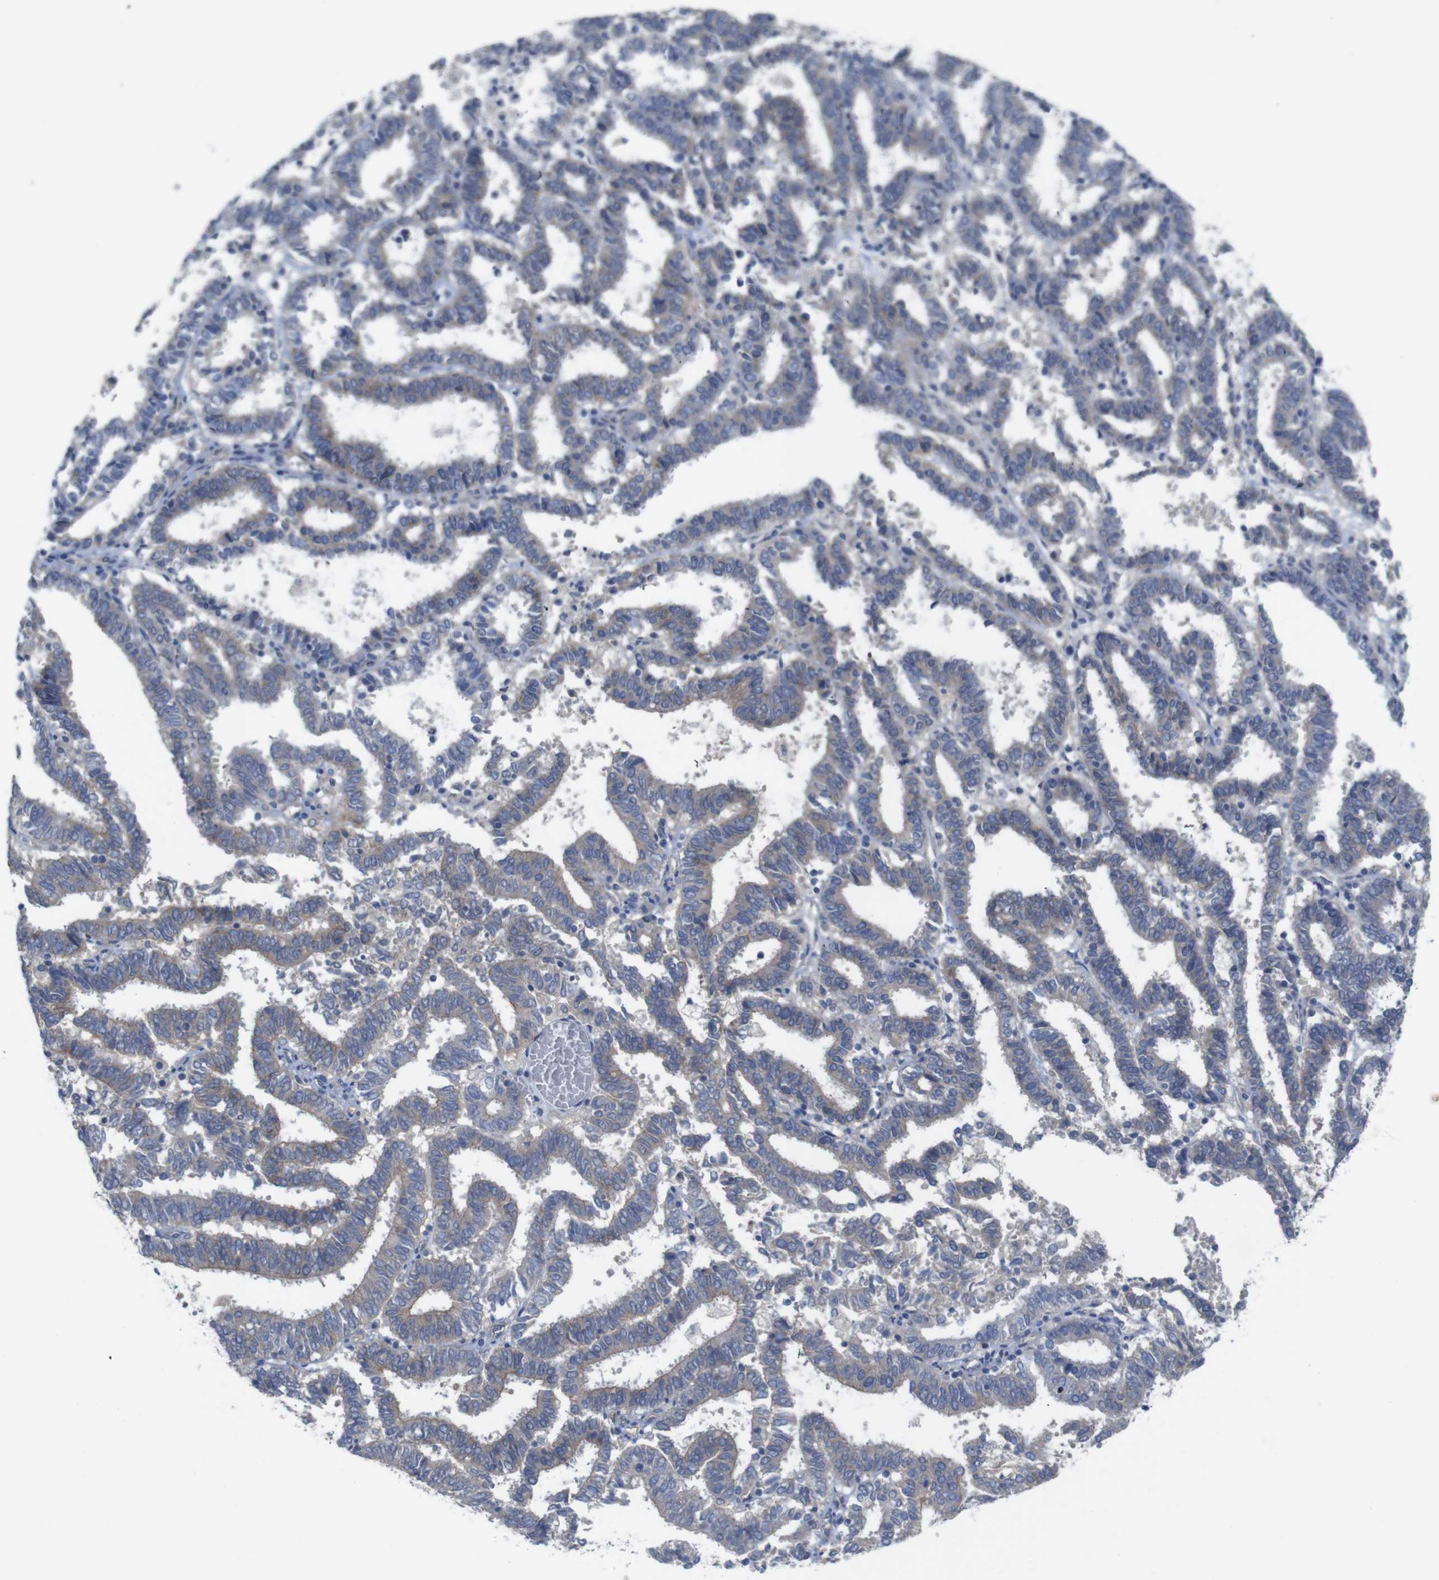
{"staining": {"intensity": "moderate", "quantity": "<25%", "location": "cytoplasmic/membranous"}, "tissue": "endometrial cancer", "cell_type": "Tumor cells", "image_type": "cancer", "snomed": [{"axis": "morphology", "description": "Adenocarcinoma, NOS"}, {"axis": "topography", "description": "Uterus"}], "caption": "This image reveals immunohistochemistry staining of human endometrial cancer (adenocarcinoma), with low moderate cytoplasmic/membranous expression in about <25% of tumor cells.", "gene": "KIDINS220", "patient": {"sex": "female", "age": 83}}